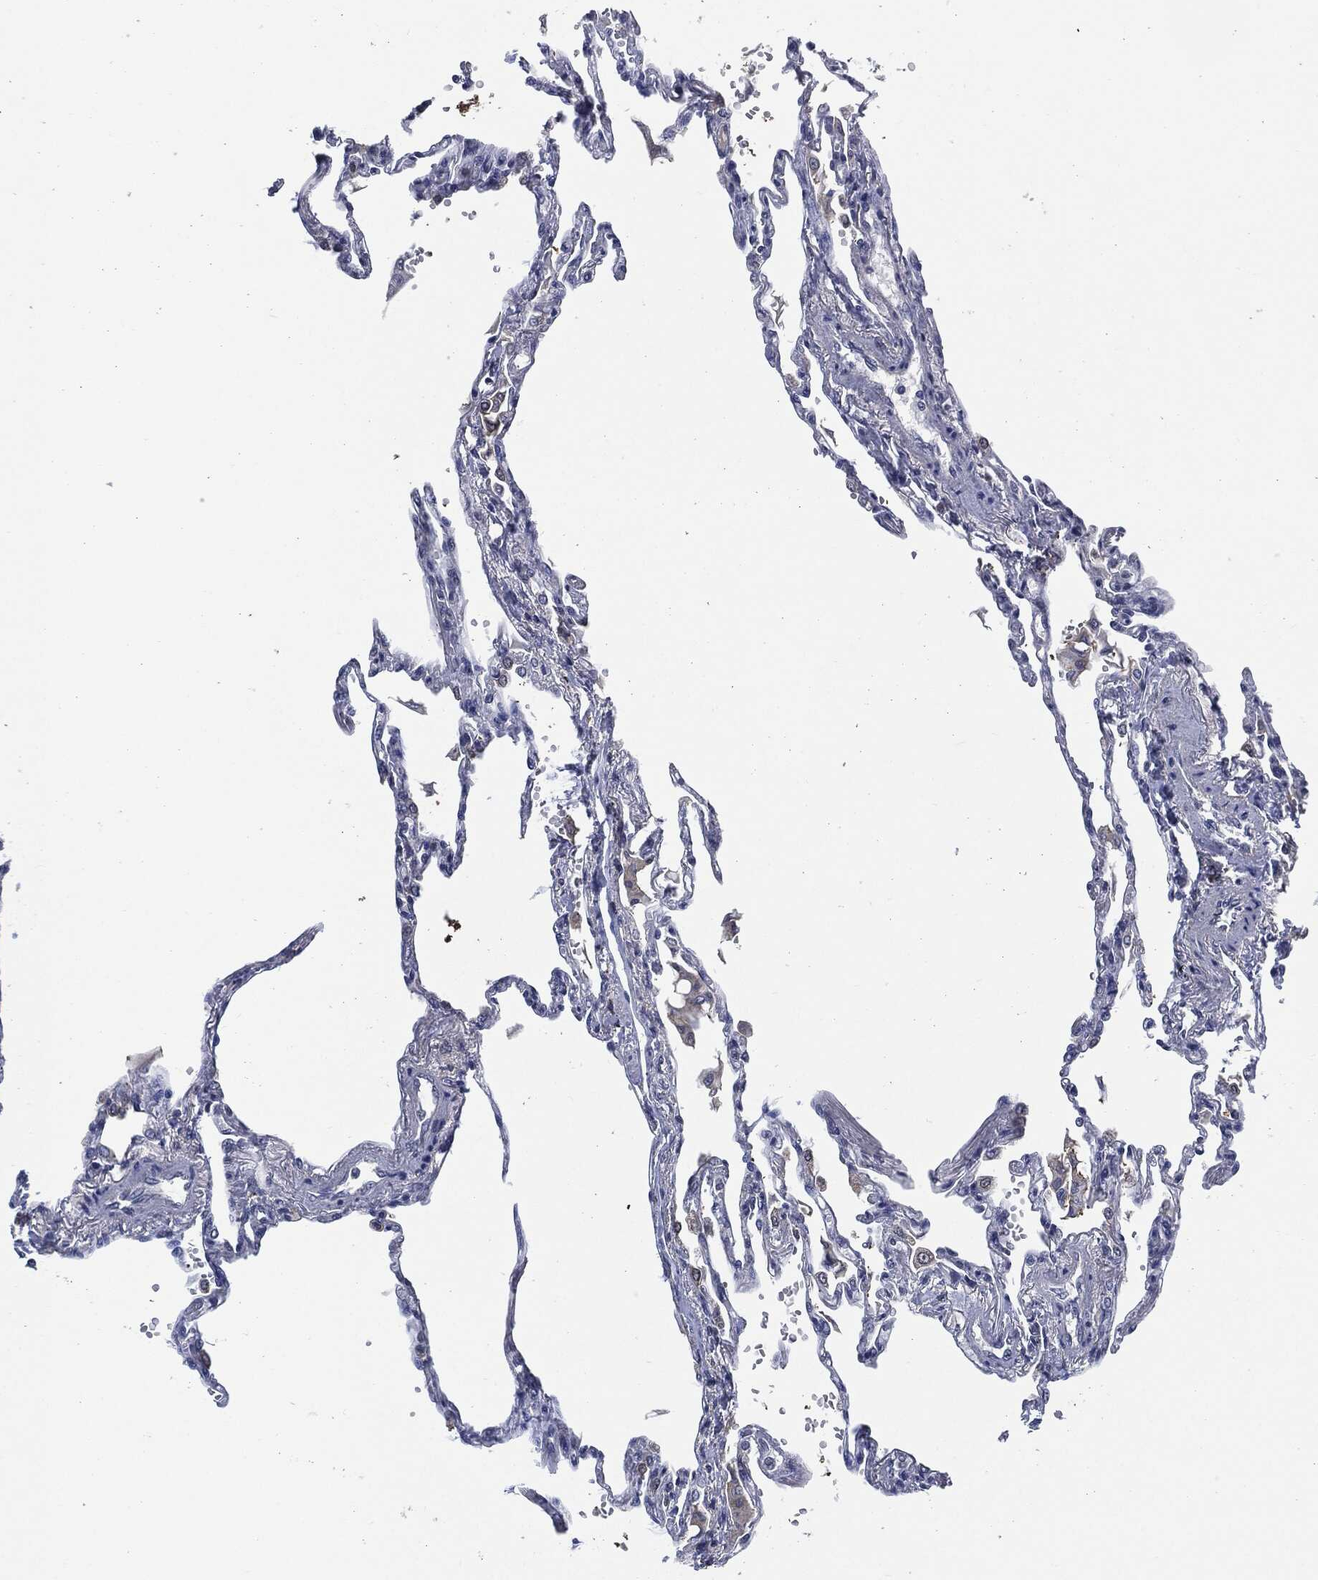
{"staining": {"intensity": "negative", "quantity": "none", "location": "none"}, "tissue": "lung", "cell_type": "Alveolar cells", "image_type": "normal", "snomed": [{"axis": "morphology", "description": "Normal tissue, NOS"}, {"axis": "topography", "description": "Lung"}], "caption": "Immunohistochemical staining of normal human lung reveals no significant positivity in alveolar cells.", "gene": "IL2RG", "patient": {"sex": "male", "age": 78}}